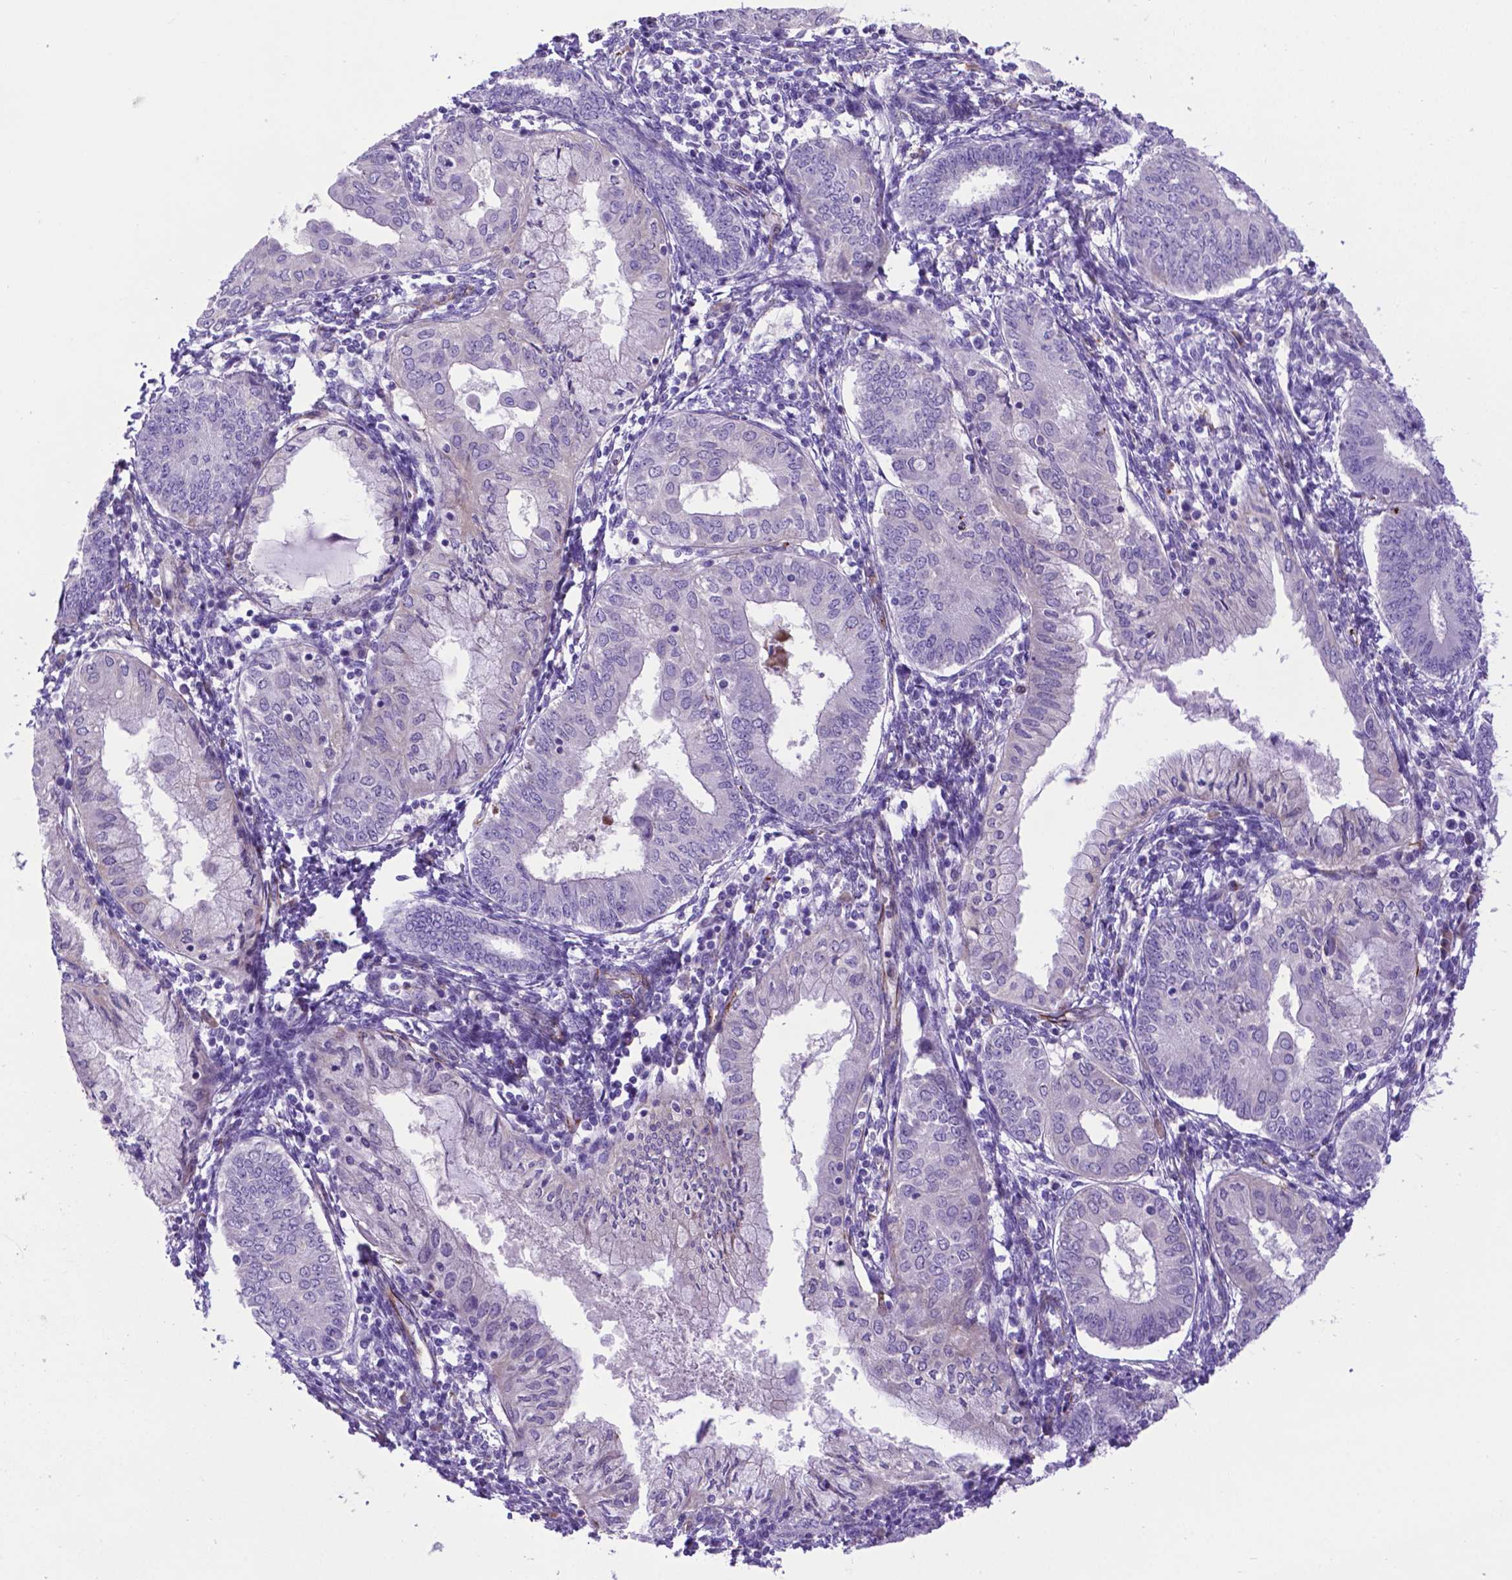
{"staining": {"intensity": "negative", "quantity": "none", "location": "none"}, "tissue": "endometrial cancer", "cell_type": "Tumor cells", "image_type": "cancer", "snomed": [{"axis": "morphology", "description": "Adenocarcinoma, NOS"}, {"axis": "topography", "description": "Endometrium"}], "caption": "Immunohistochemical staining of endometrial cancer (adenocarcinoma) reveals no significant positivity in tumor cells. (Brightfield microscopy of DAB immunohistochemistry (IHC) at high magnification).", "gene": "LZTR1", "patient": {"sex": "female", "age": 68}}